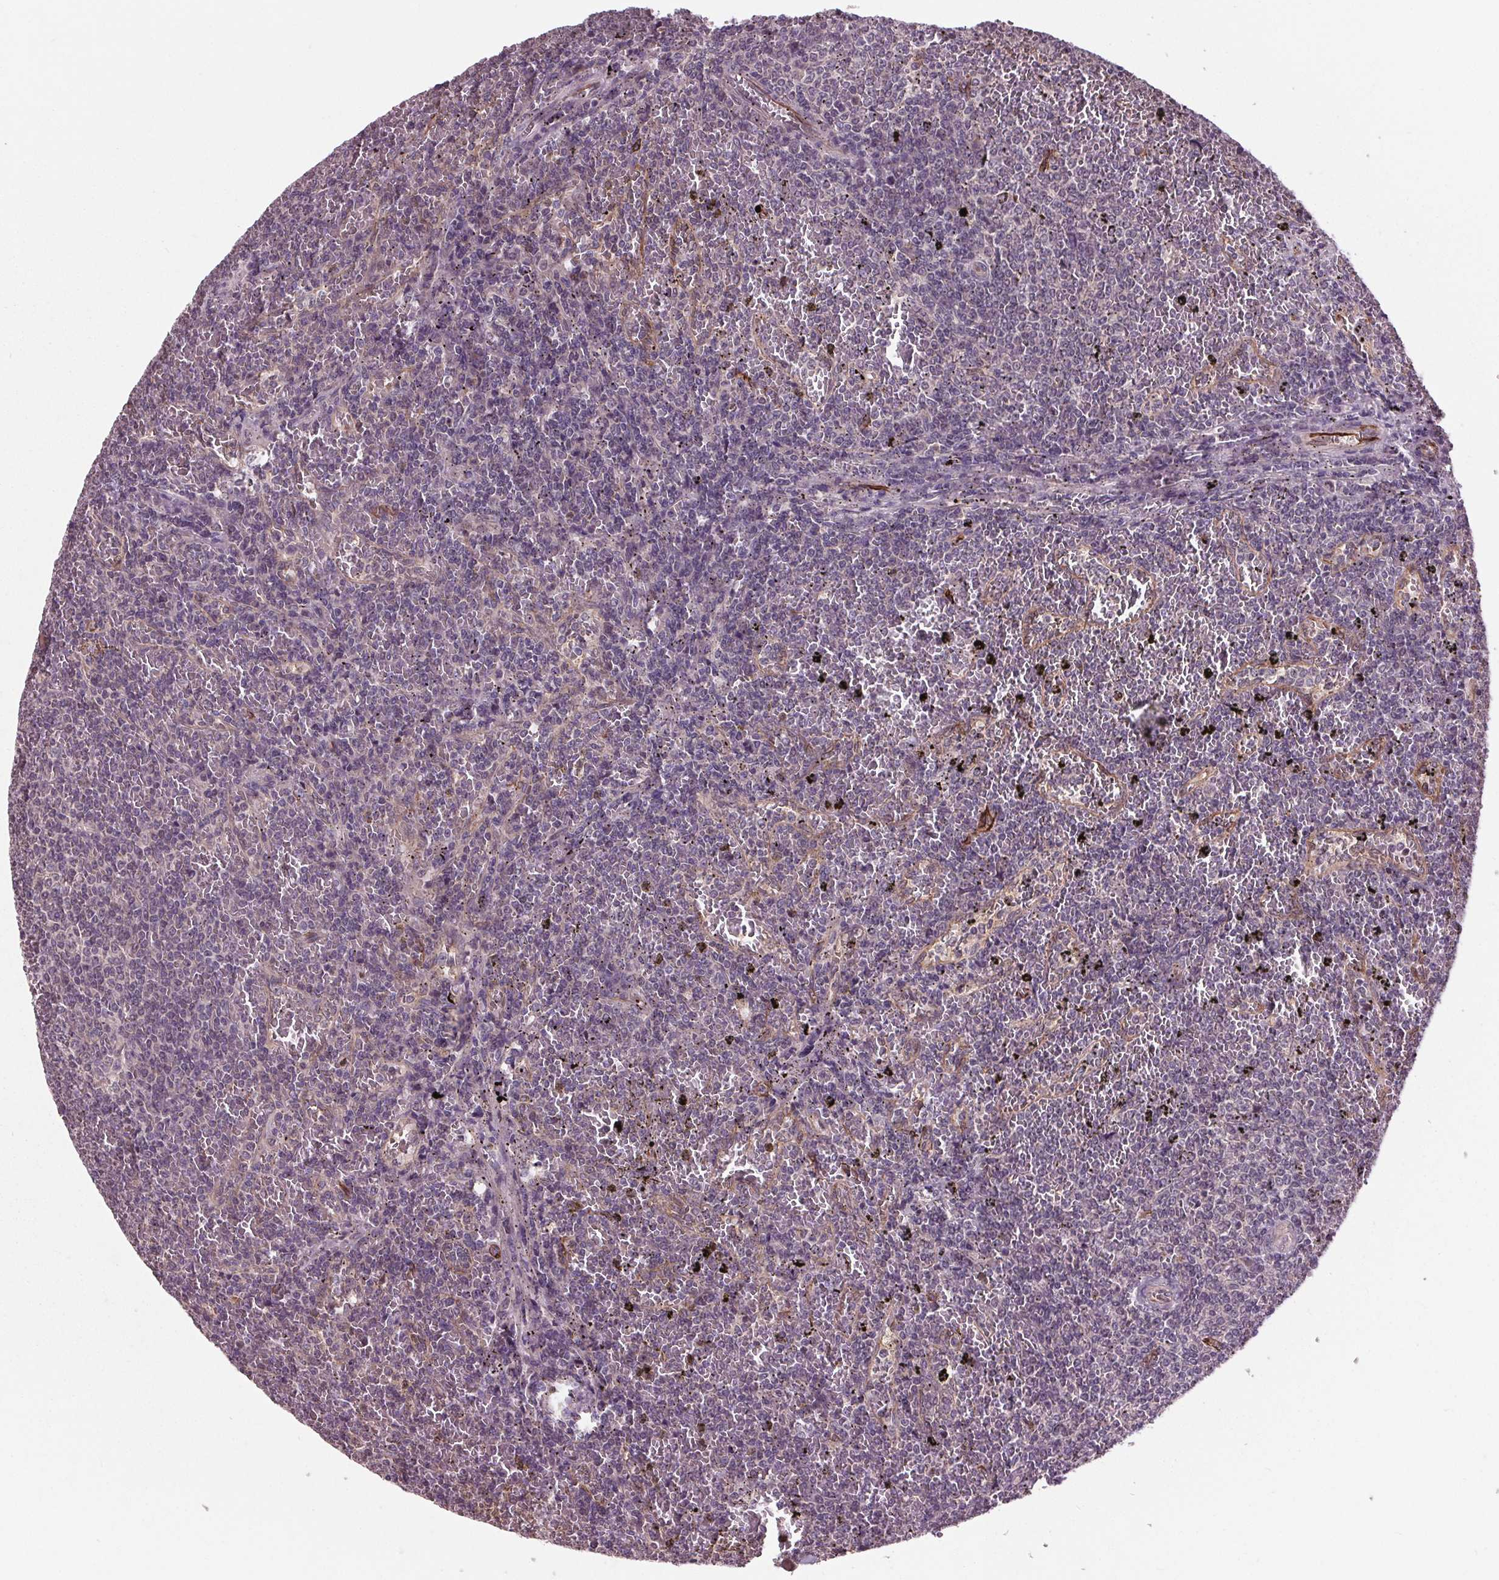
{"staining": {"intensity": "negative", "quantity": "none", "location": "none"}, "tissue": "lymphoma", "cell_type": "Tumor cells", "image_type": "cancer", "snomed": [{"axis": "morphology", "description": "Malignant lymphoma, non-Hodgkin's type, Low grade"}, {"axis": "topography", "description": "Spleen"}], "caption": "There is no significant staining in tumor cells of malignant lymphoma, non-Hodgkin's type (low-grade).", "gene": "MAPK8", "patient": {"sex": "female", "age": 77}}